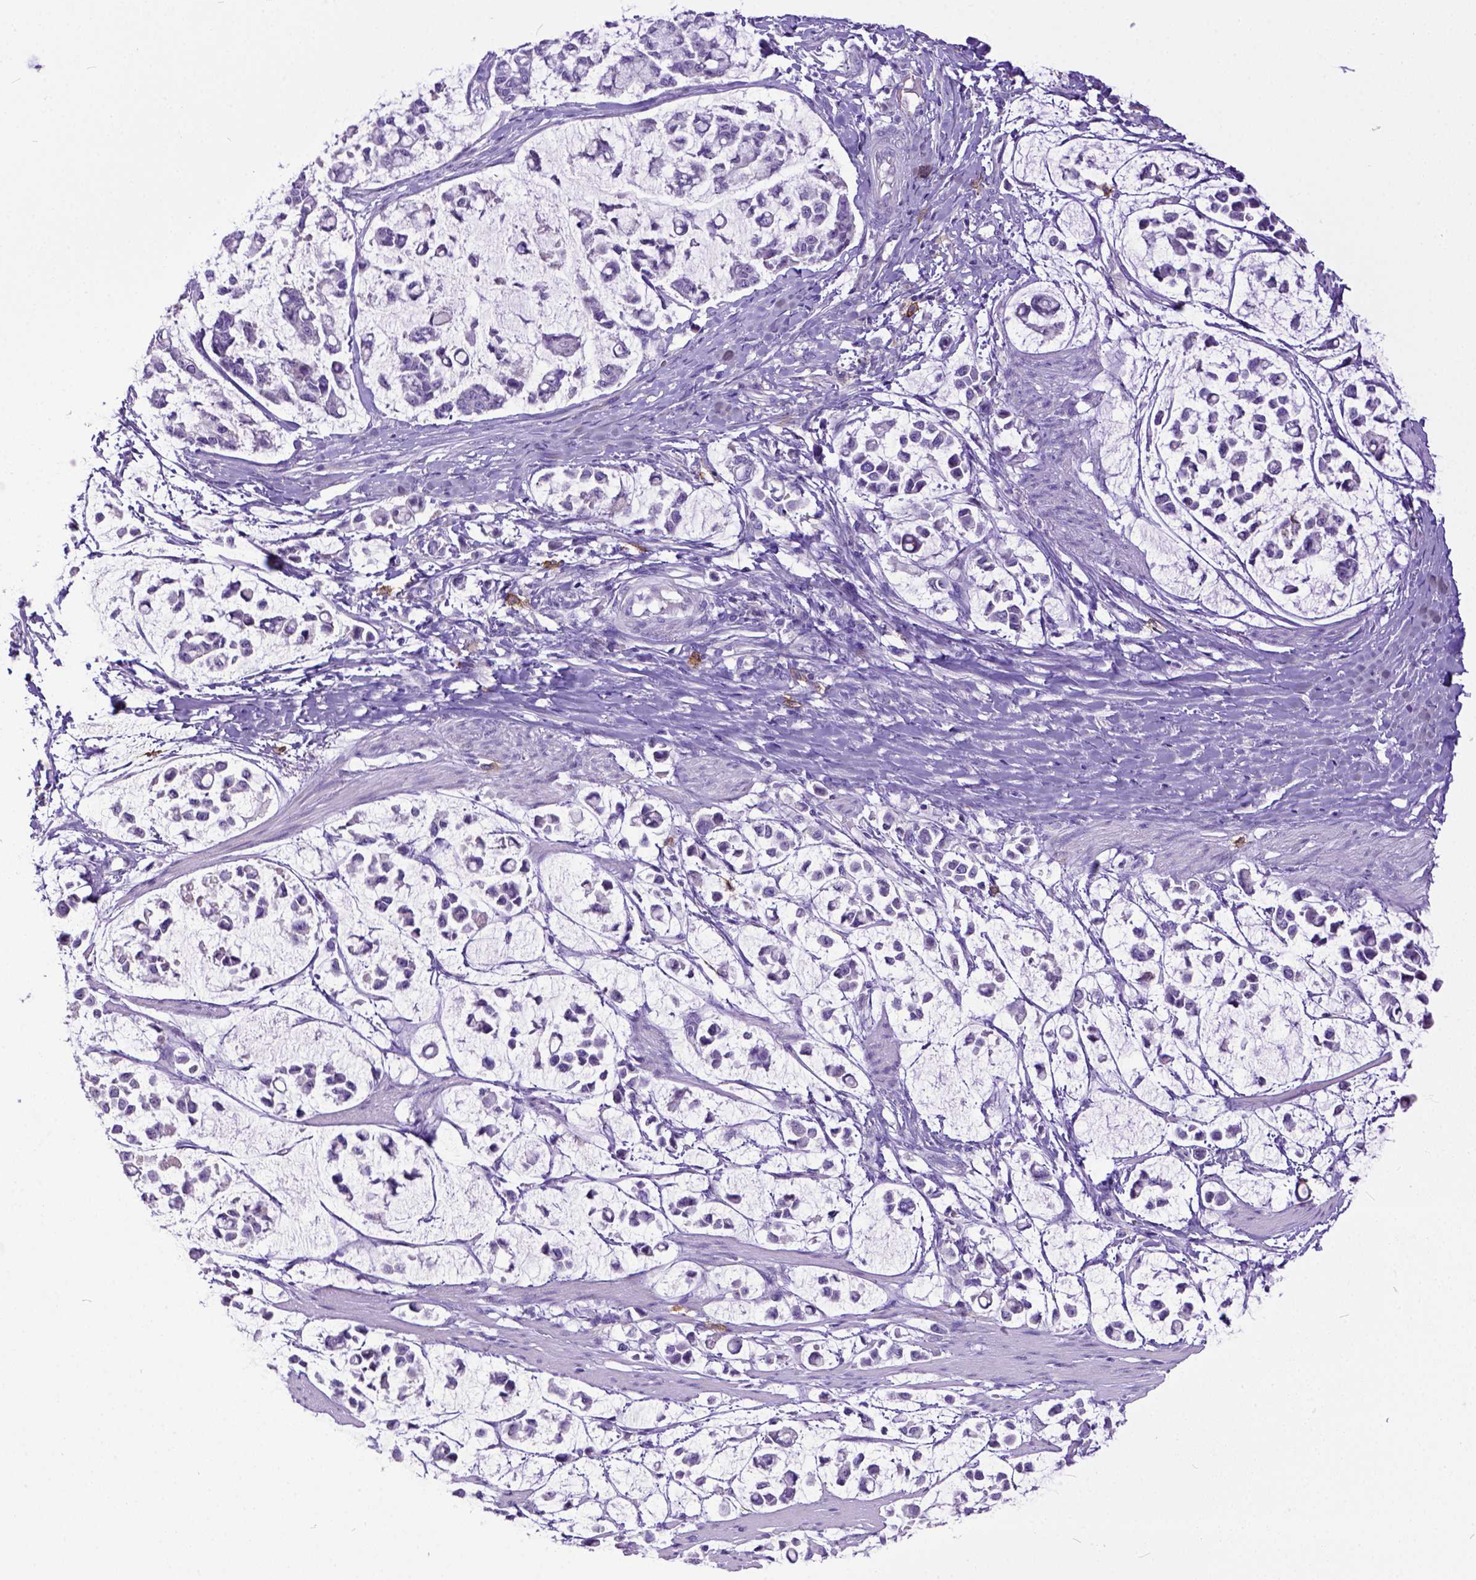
{"staining": {"intensity": "negative", "quantity": "none", "location": "none"}, "tissue": "stomach cancer", "cell_type": "Tumor cells", "image_type": "cancer", "snomed": [{"axis": "morphology", "description": "Adenocarcinoma, NOS"}, {"axis": "topography", "description": "Stomach"}], "caption": "Immunohistochemistry image of neoplastic tissue: human adenocarcinoma (stomach) stained with DAB (3,3'-diaminobenzidine) exhibits no significant protein staining in tumor cells.", "gene": "KIT", "patient": {"sex": "male", "age": 82}}